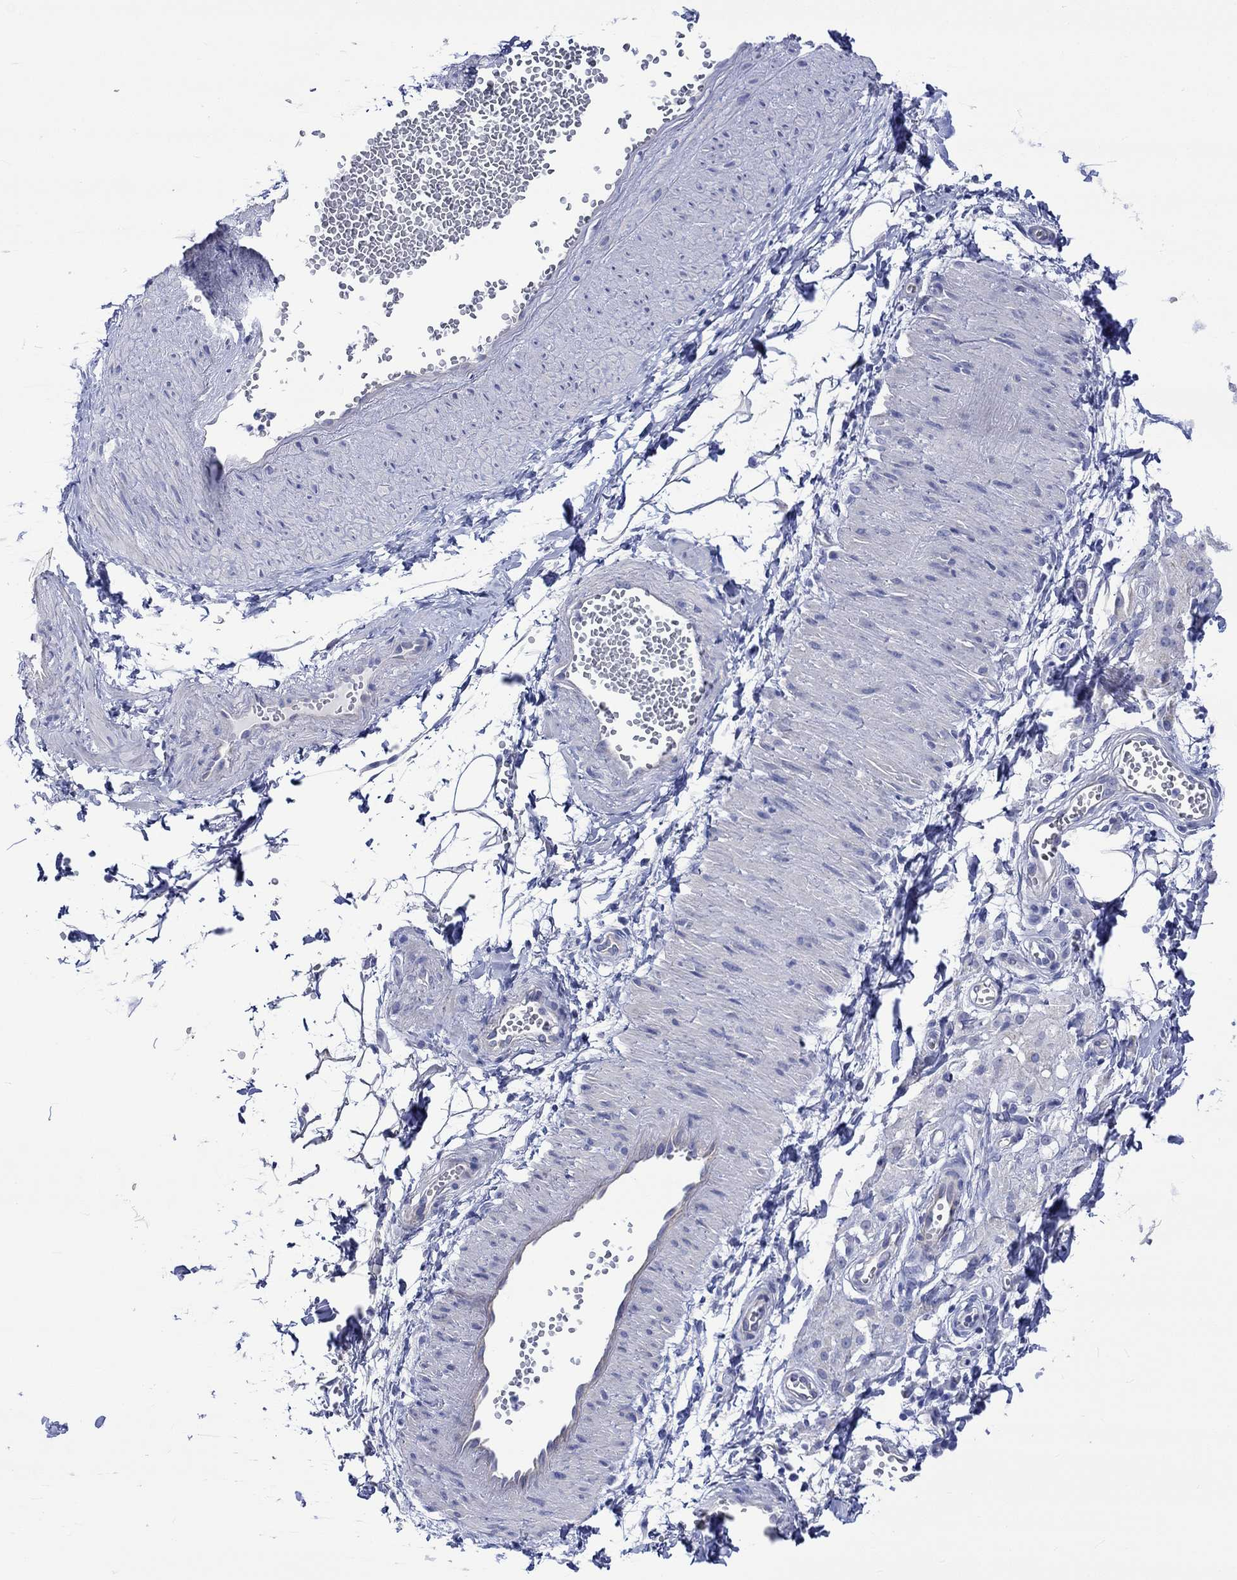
{"staining": {"intensity": "negative", "quantity": "none", "location": "none"}, "tissue": "adipose tissue", "cell_type": "Adipocytes", "image_type": "normal", "snomed": [{"axis": "morphology", "description": "Normal tissue, NOS"}, {"axis": "topography", "description": "Smooth muscle"}, {"axis": "topography", "description": "Peripheral nerve tissue"}], "caption": "This image is of unremarkable adipose tissue stained with immunohistochemistry (IHC) to label a protein in brown with the nuclei are counter-stained blue. There is no positivity in adipocytes.", "gene": "HARBI1", "patient": {"sex": "male", "age": 22}}